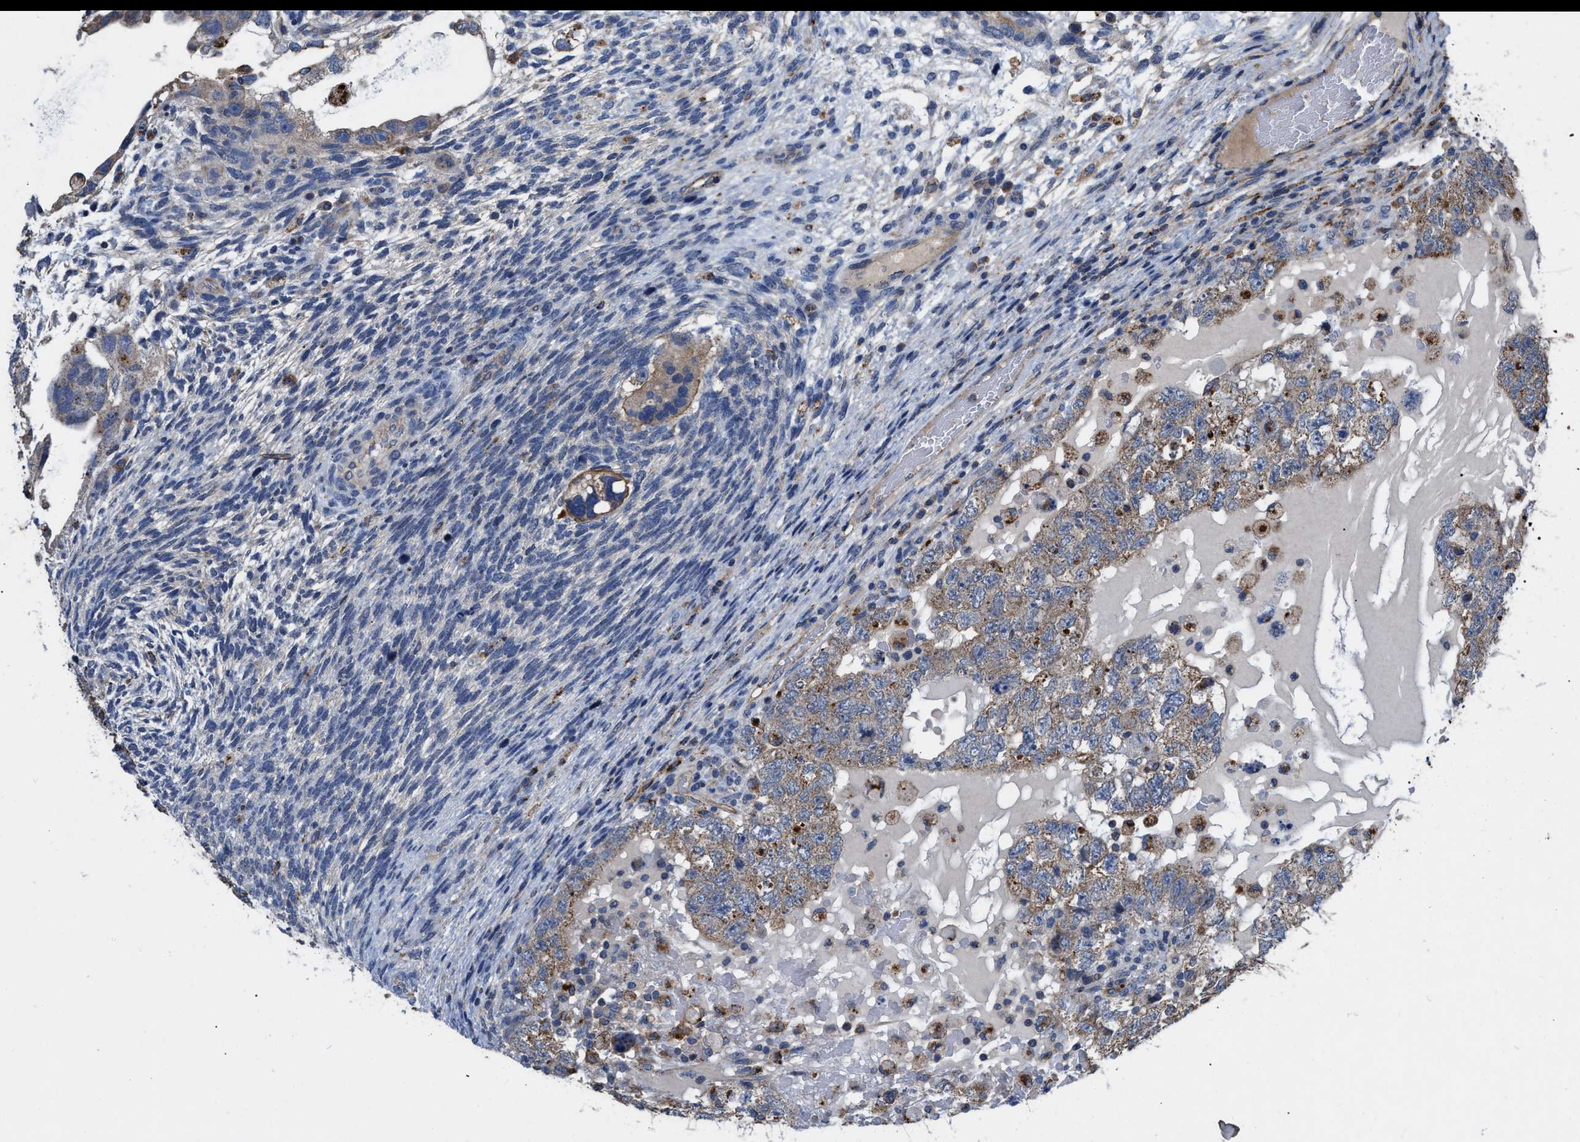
{"staining": {"intensity": "weak", "quantity": ">75%", "location": "cytoplasmic/membranous"}, "tissue": "testis cancer", "cell_type": "Tumor cells", "image_type": "cancer", "snomed": [{"axis": "morphology", "description": "Carcinoma, Embryonal, NOS"}, {"axis": "topography", "description": "Testis"}], "caption": "The image reveals a brown stain indicating the presence of a protein in the cytoplasmic/membranous of tumor cells in testis cancer. (Stains: DAB in brown, nuclei in blue, Microscopy: brightfield microscopy at high magnification).", "gene": "FAM171A2", "patient": {"sex": "male", "age": 36}}